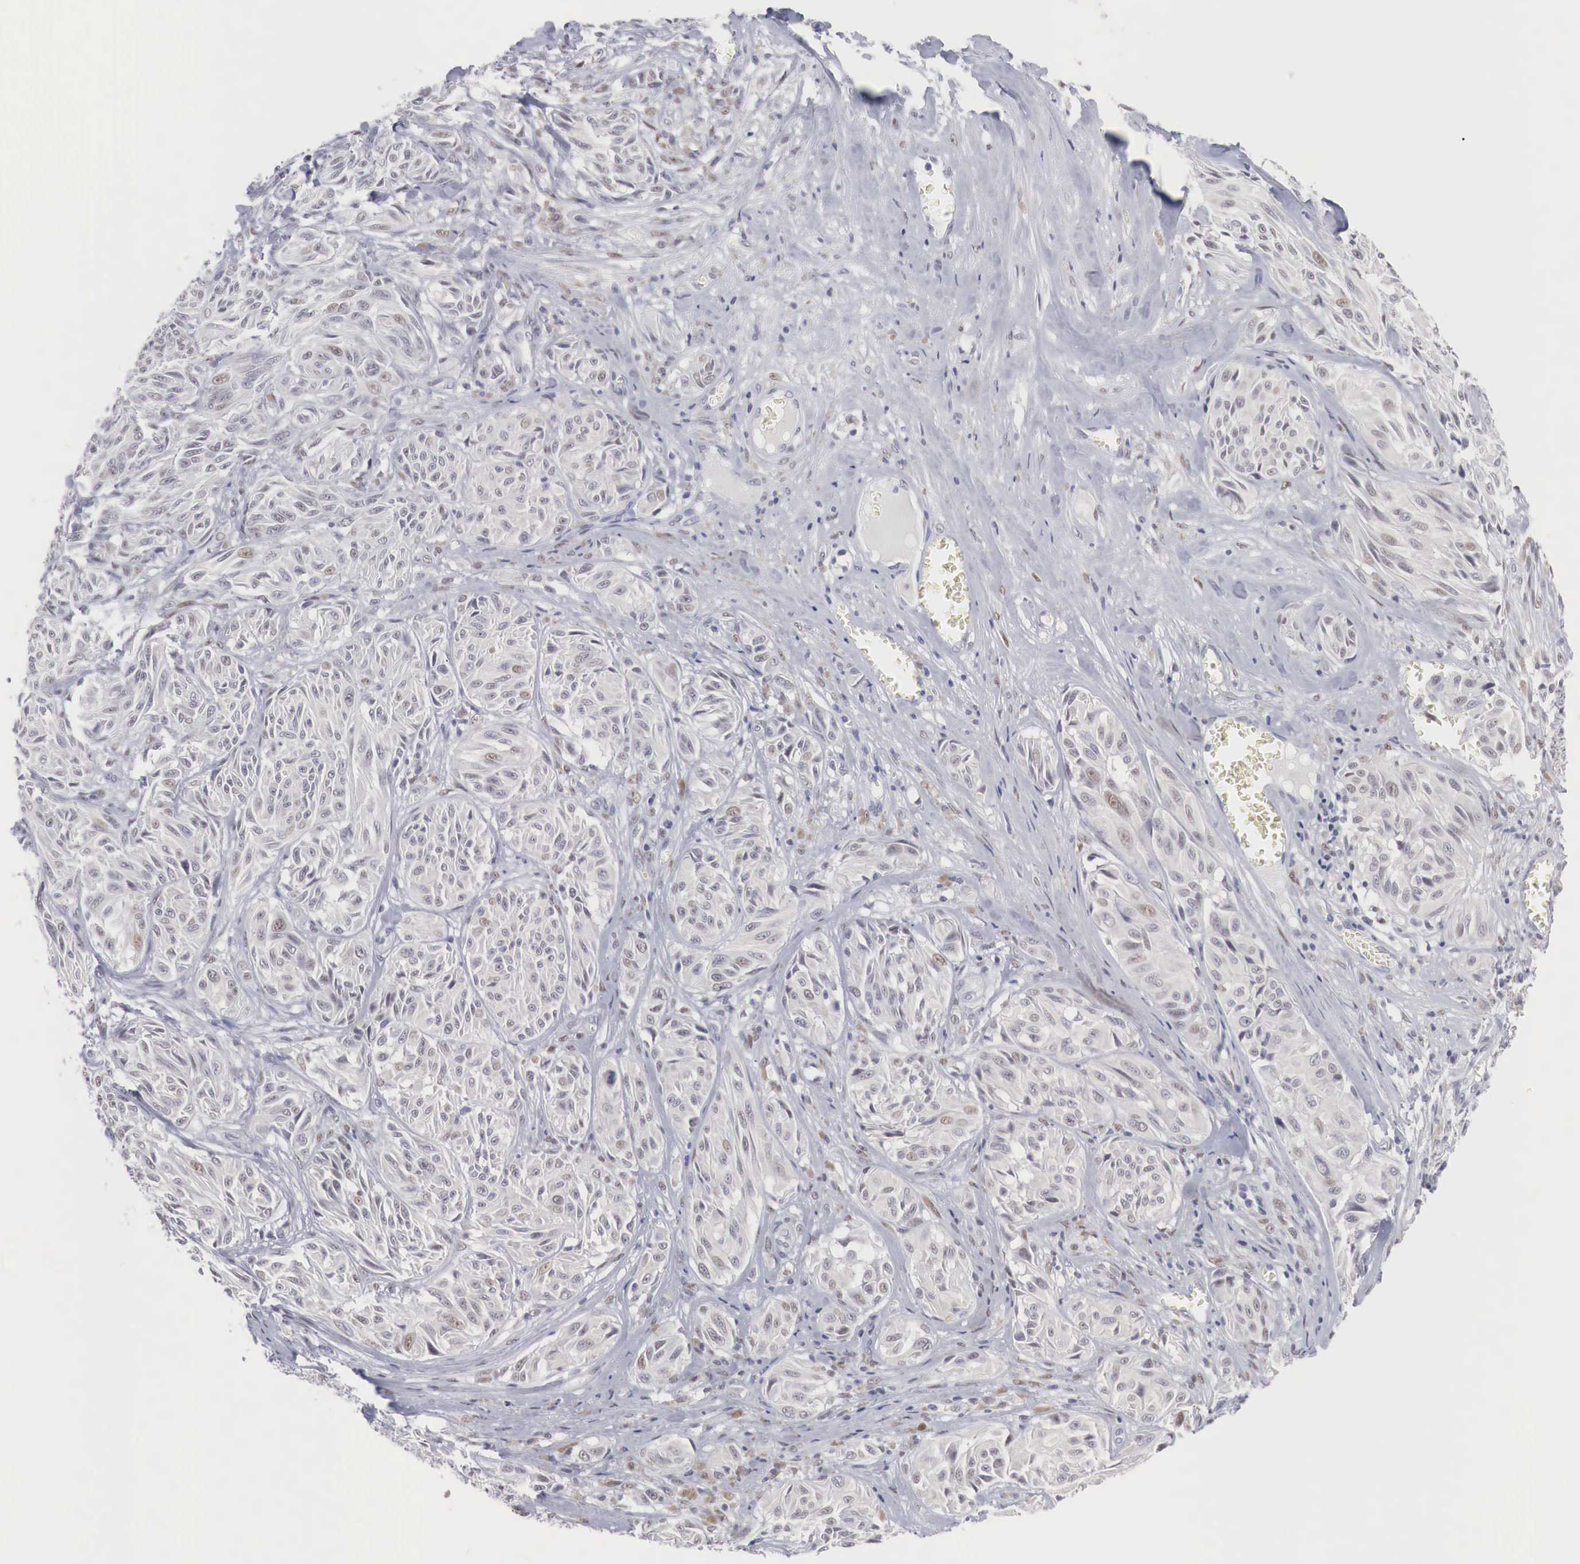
{"staining": {"intensity": "weak", "quantity": "<25%", "location": "nuclear"}, "tissue": "melanoma", "cell_type": "Tumor cells", "image_type": "cancer", "snomed": [{"axis": "morphology", "description": "Malignant melanoma, NOS"}, {"axis": "topography", "description": "Skin"}], "caption": "Protein analysis of melanoma shows no significant staining in tumor cells. (Immunohistochemistry (ihc), brightfield microscopy, high magnification).", "gene": "FOXP2", "patient": {"sex": "male", "age": 54}}